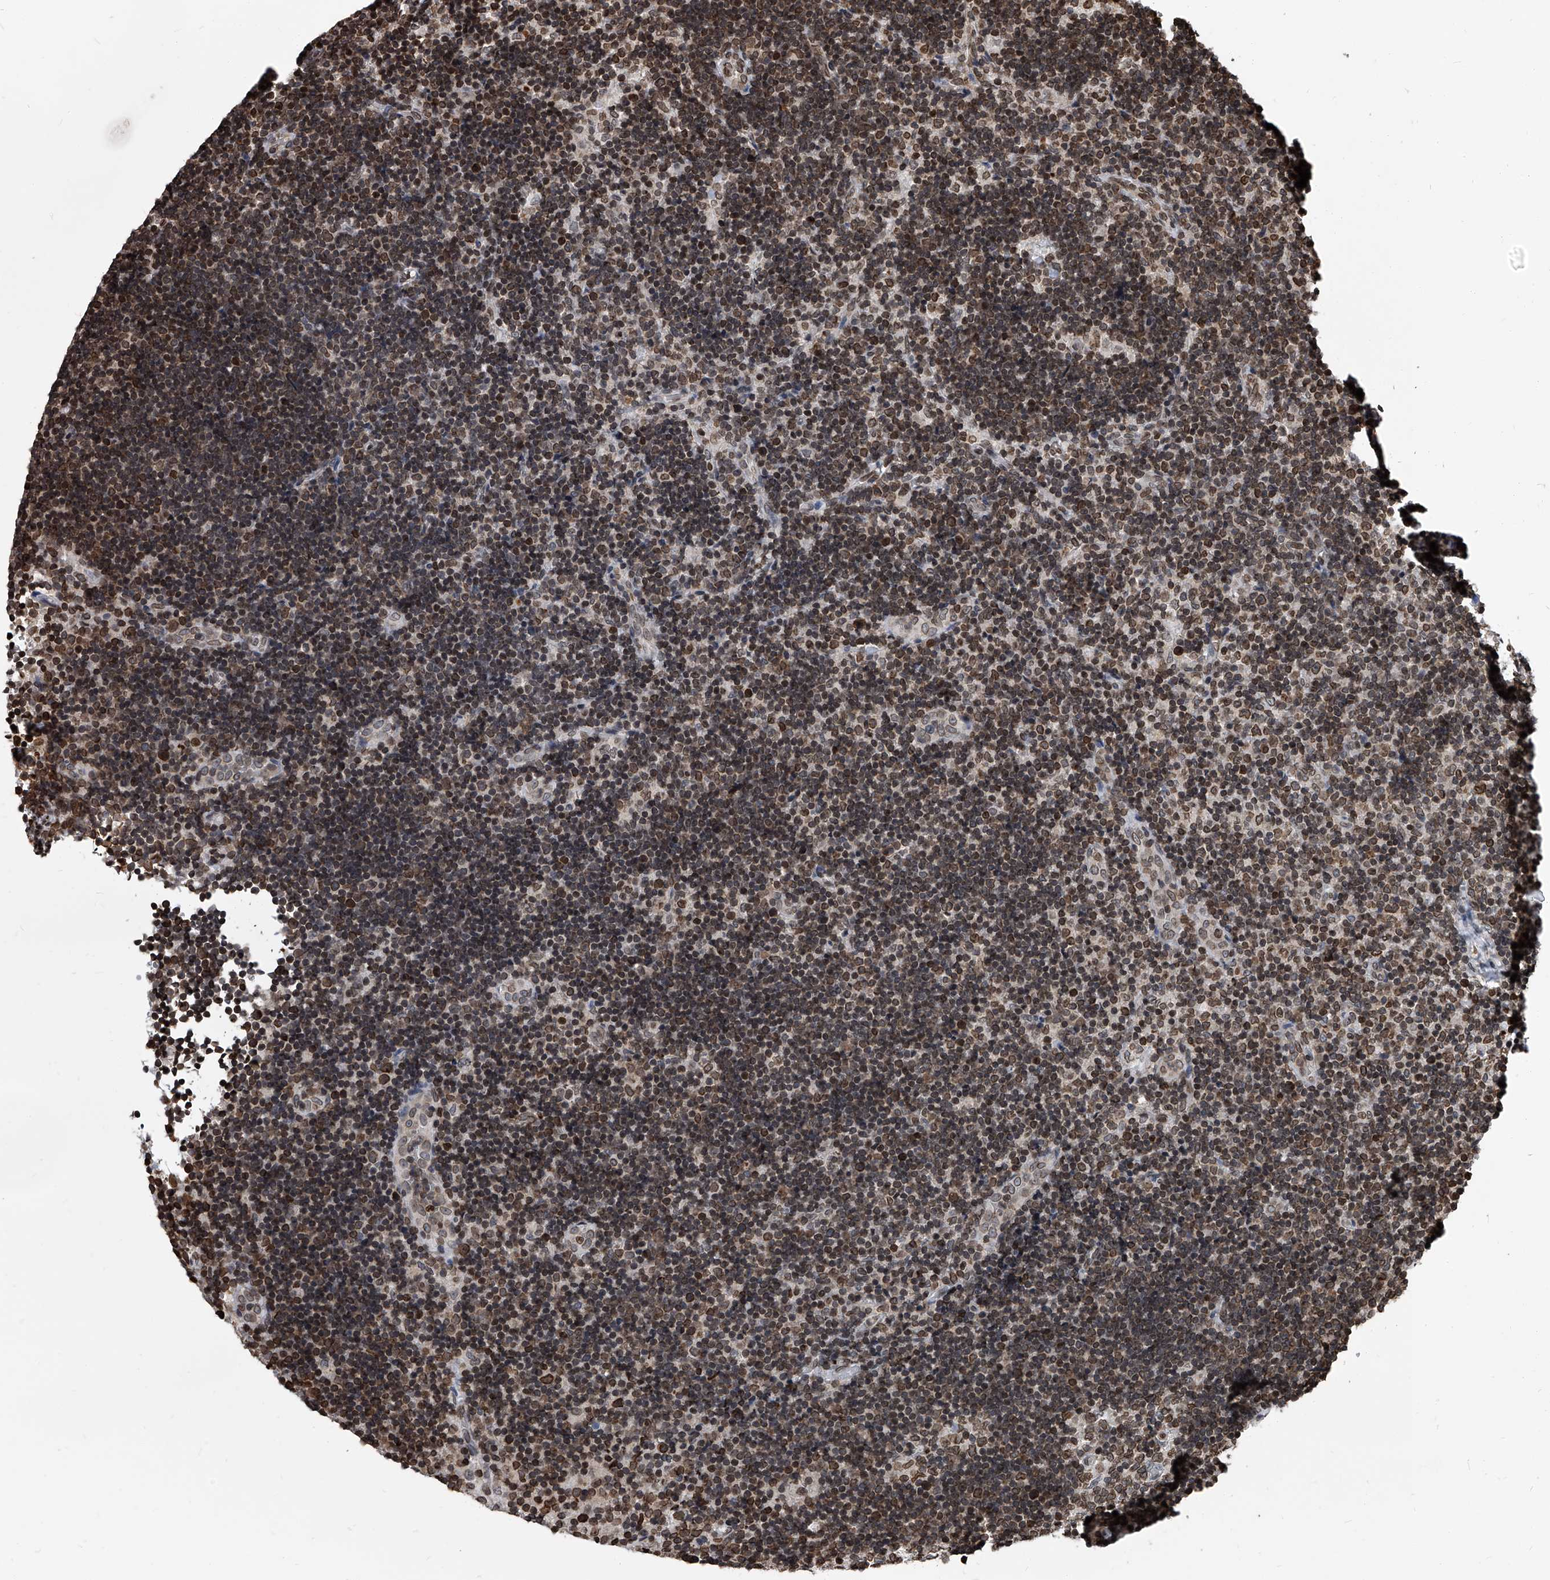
{"staining": {"intensity": "moderate", "quantity": "25%-75%", "location": "cytoplasmic/membranous,nuclear"}, "tissue": "lymph node", "cell_type": "Germinal center cells", "image_type": "normal", "snomed": [{"axis": "morphology", "description": "Normal tissue, NOS"}, {"axis": "topography", "description": "Lymph node"}], "caption": "Unremarkable lymph node demonstrates moderate cytoplasmic/membranous,nuclear positivity in about 25%-75% of germinal center cells, visualized by immunohistochemistry. Nuclei are stained in blue.", "gene": "PHF20", "patient": {"sex": "female", "age": 22}}